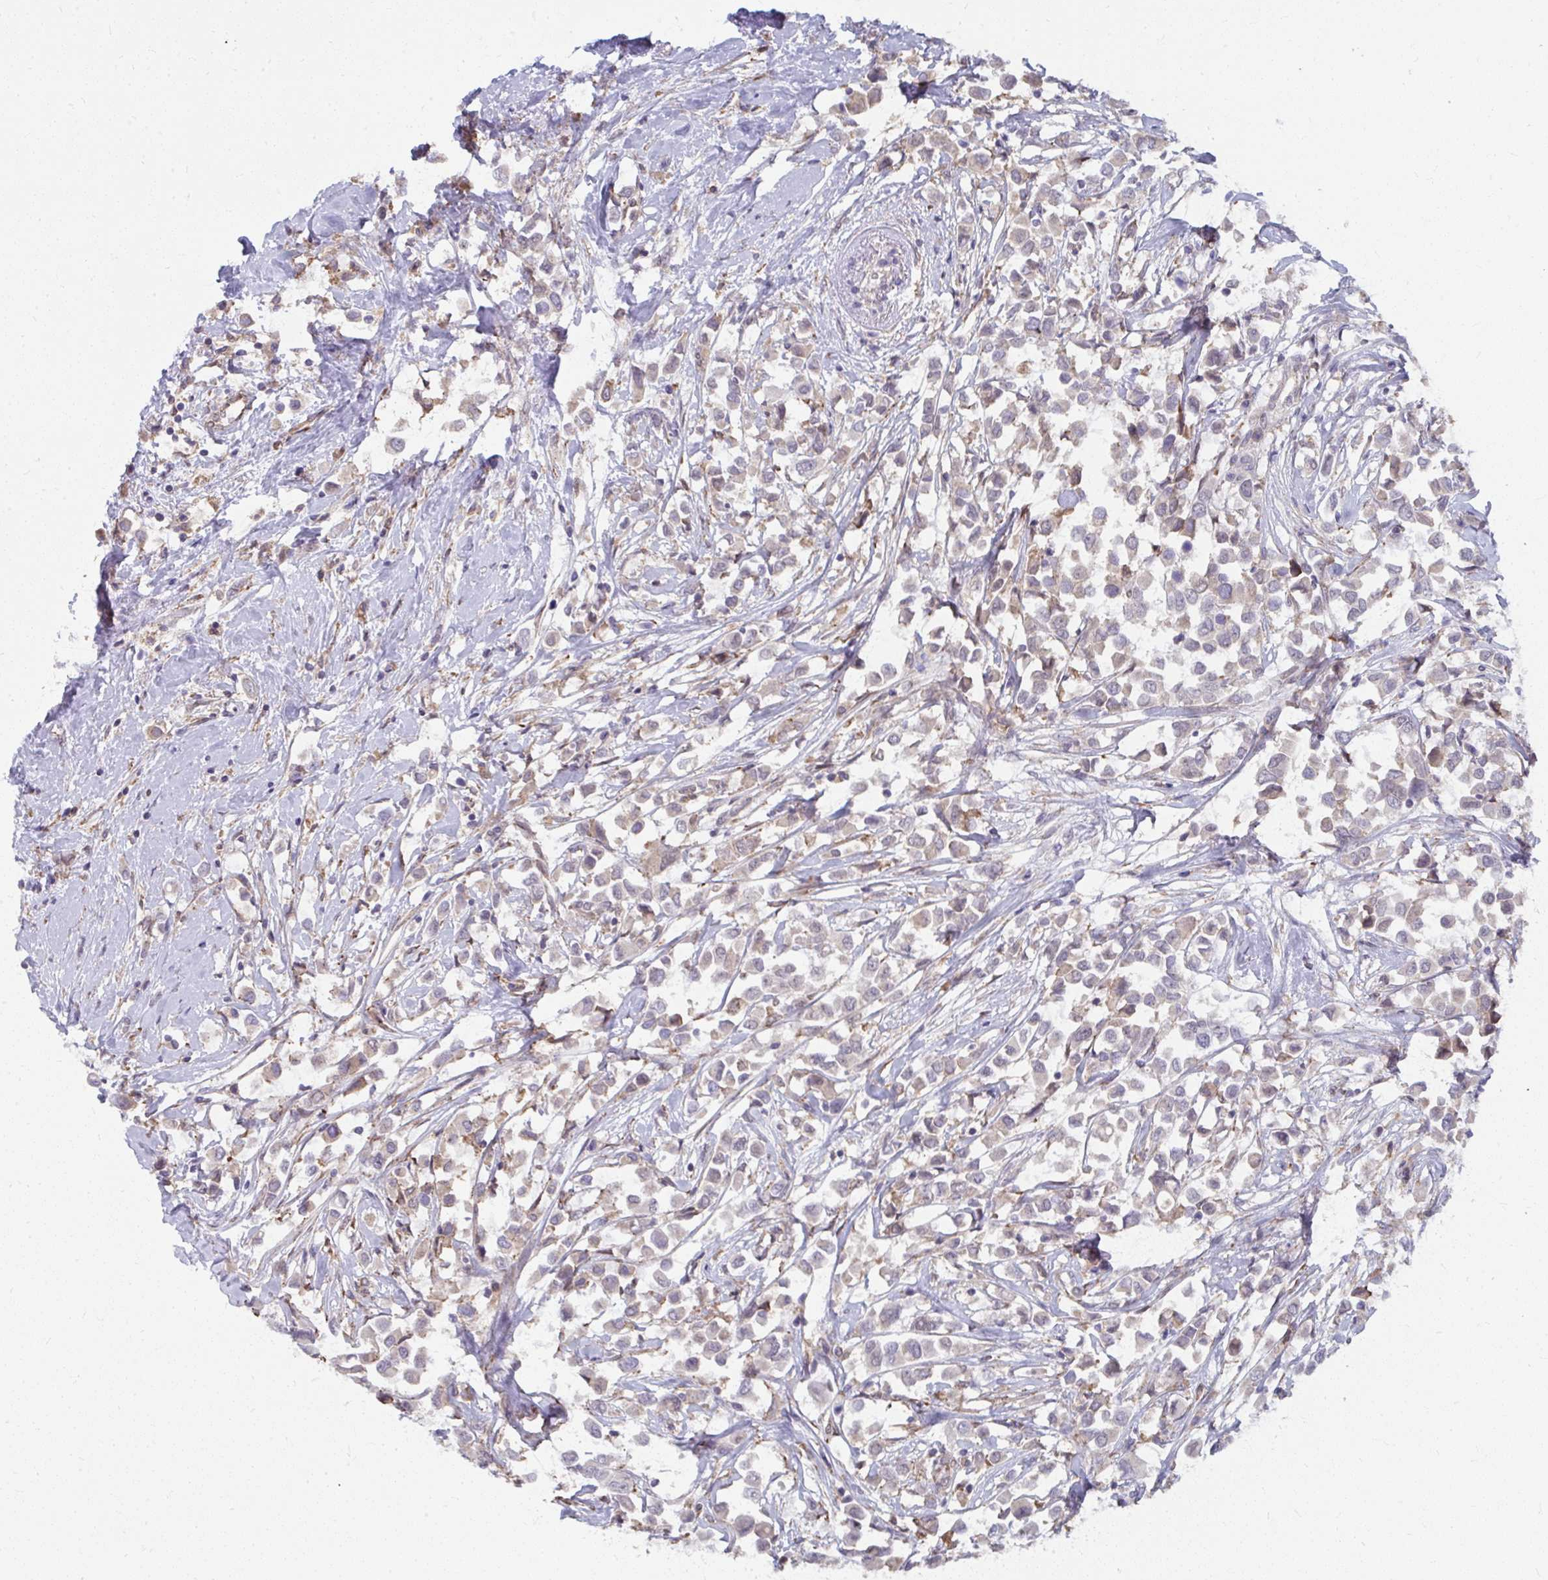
{"staining": {"intensity": "weak", "quantity": ">75%", "location": "cytoplasmic/membranous"}, "tissue": "breast cancer", "cell_type": "Tumor cells", "image_type": "cancer", "snomed": [{"axis": "morphology", "description": "Duct carcinoma"}, {"axis": "topography", "description": "Breast"}], "caption": "The image reveals staining of intraductal carcinoma (breast), revealing weak cytoplasmic/membranous protein positivity (brown color) within tumor cells.", "gene": "NMNAT1", "patient": {"sex": "female", "age": 61}}